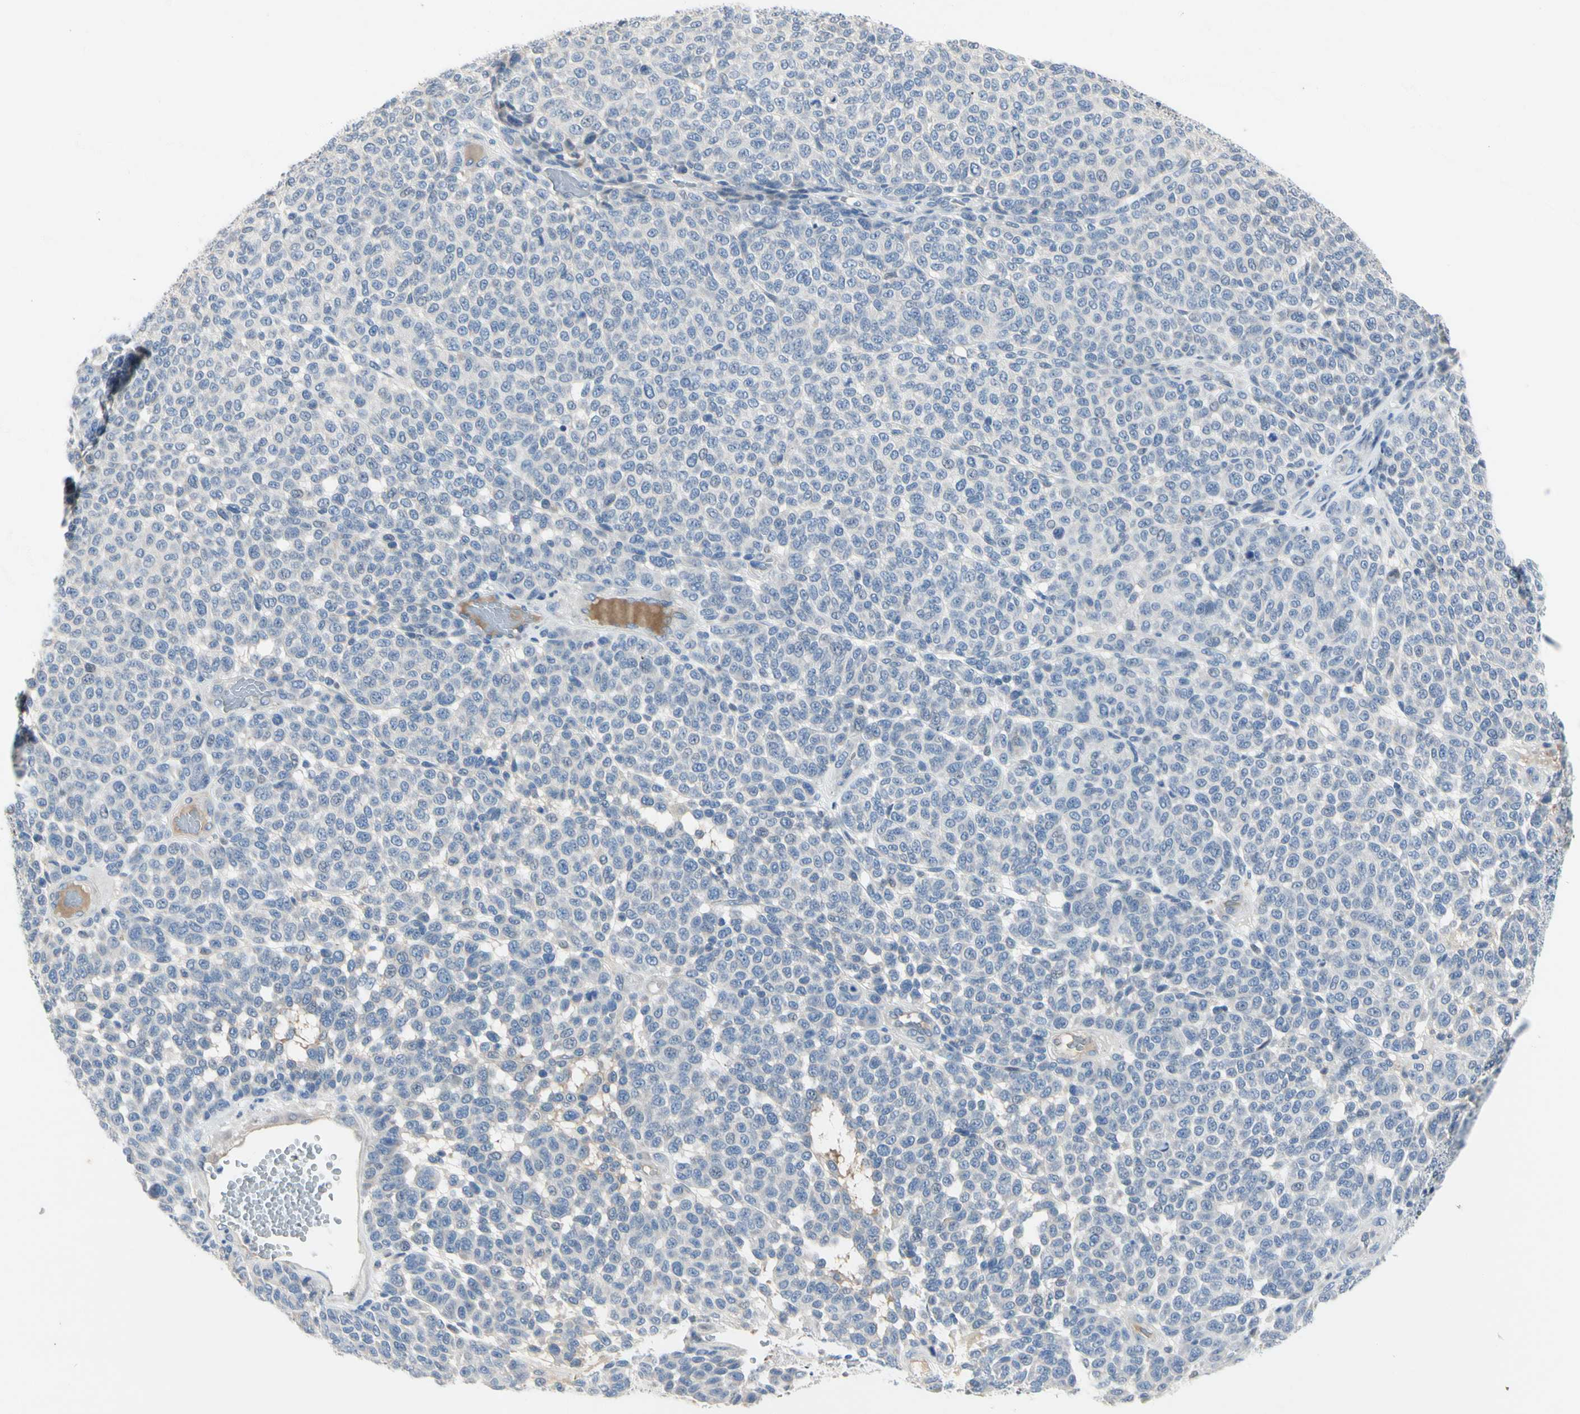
{"staining": {"intensity": "negative", "quantity": "none", "location": "none"}, "tissue": "melanoma", "cell_type": "Tumor cells", "image_type": "cancer", "snomed": [{"axis": "morphology", "description": "Malignant melanoma, NOS"}, {"axis": "topography", "description": "Skin"}], "caption": "IHC image of neoplastic tissue: human melanoma stained with DAB (3,3'-diaminobenzidine) displays no significant protein positivity in tumor cells.", "gene": "ECRG4", "patient": {"sex": "male", "age": 59}}